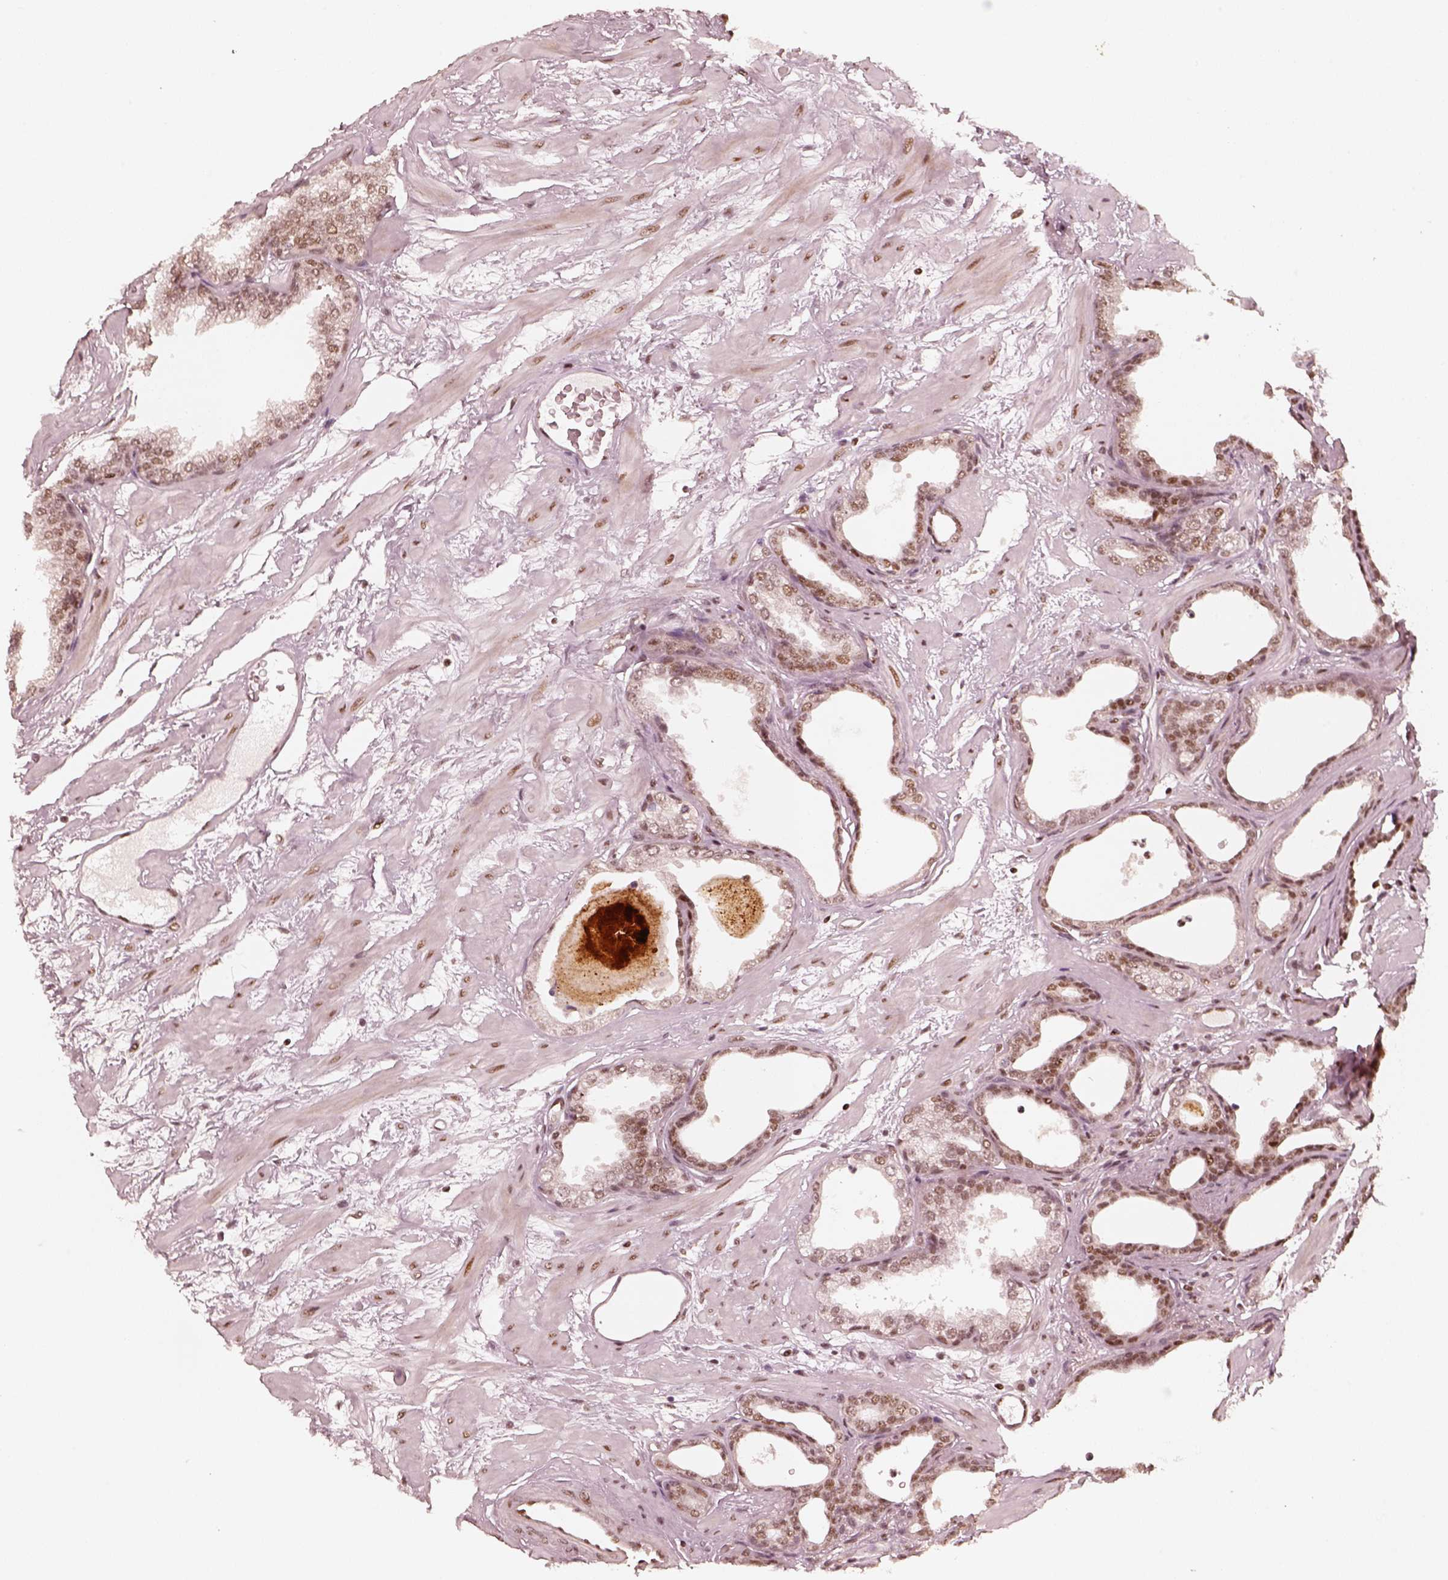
{"staining": {"intensity": "moderate", "quantity": ">75%", "location": "nuclear"}, "tissue": "prostate", "cell_type": "Glandular cells", "image_type": "normal", "snomed": [{"axis": "morphology", "description": "Normal tissue, NOS"}, {"axis": "topography", "description": "Prostate"}], "caption": "Human prostate stained for a protein (brown) demonstrates moderate nuclear positive staining in approximately >75% of glandular cells.", "gene": "GMEB2", "patient": {"sex": "male", "age": 37}}